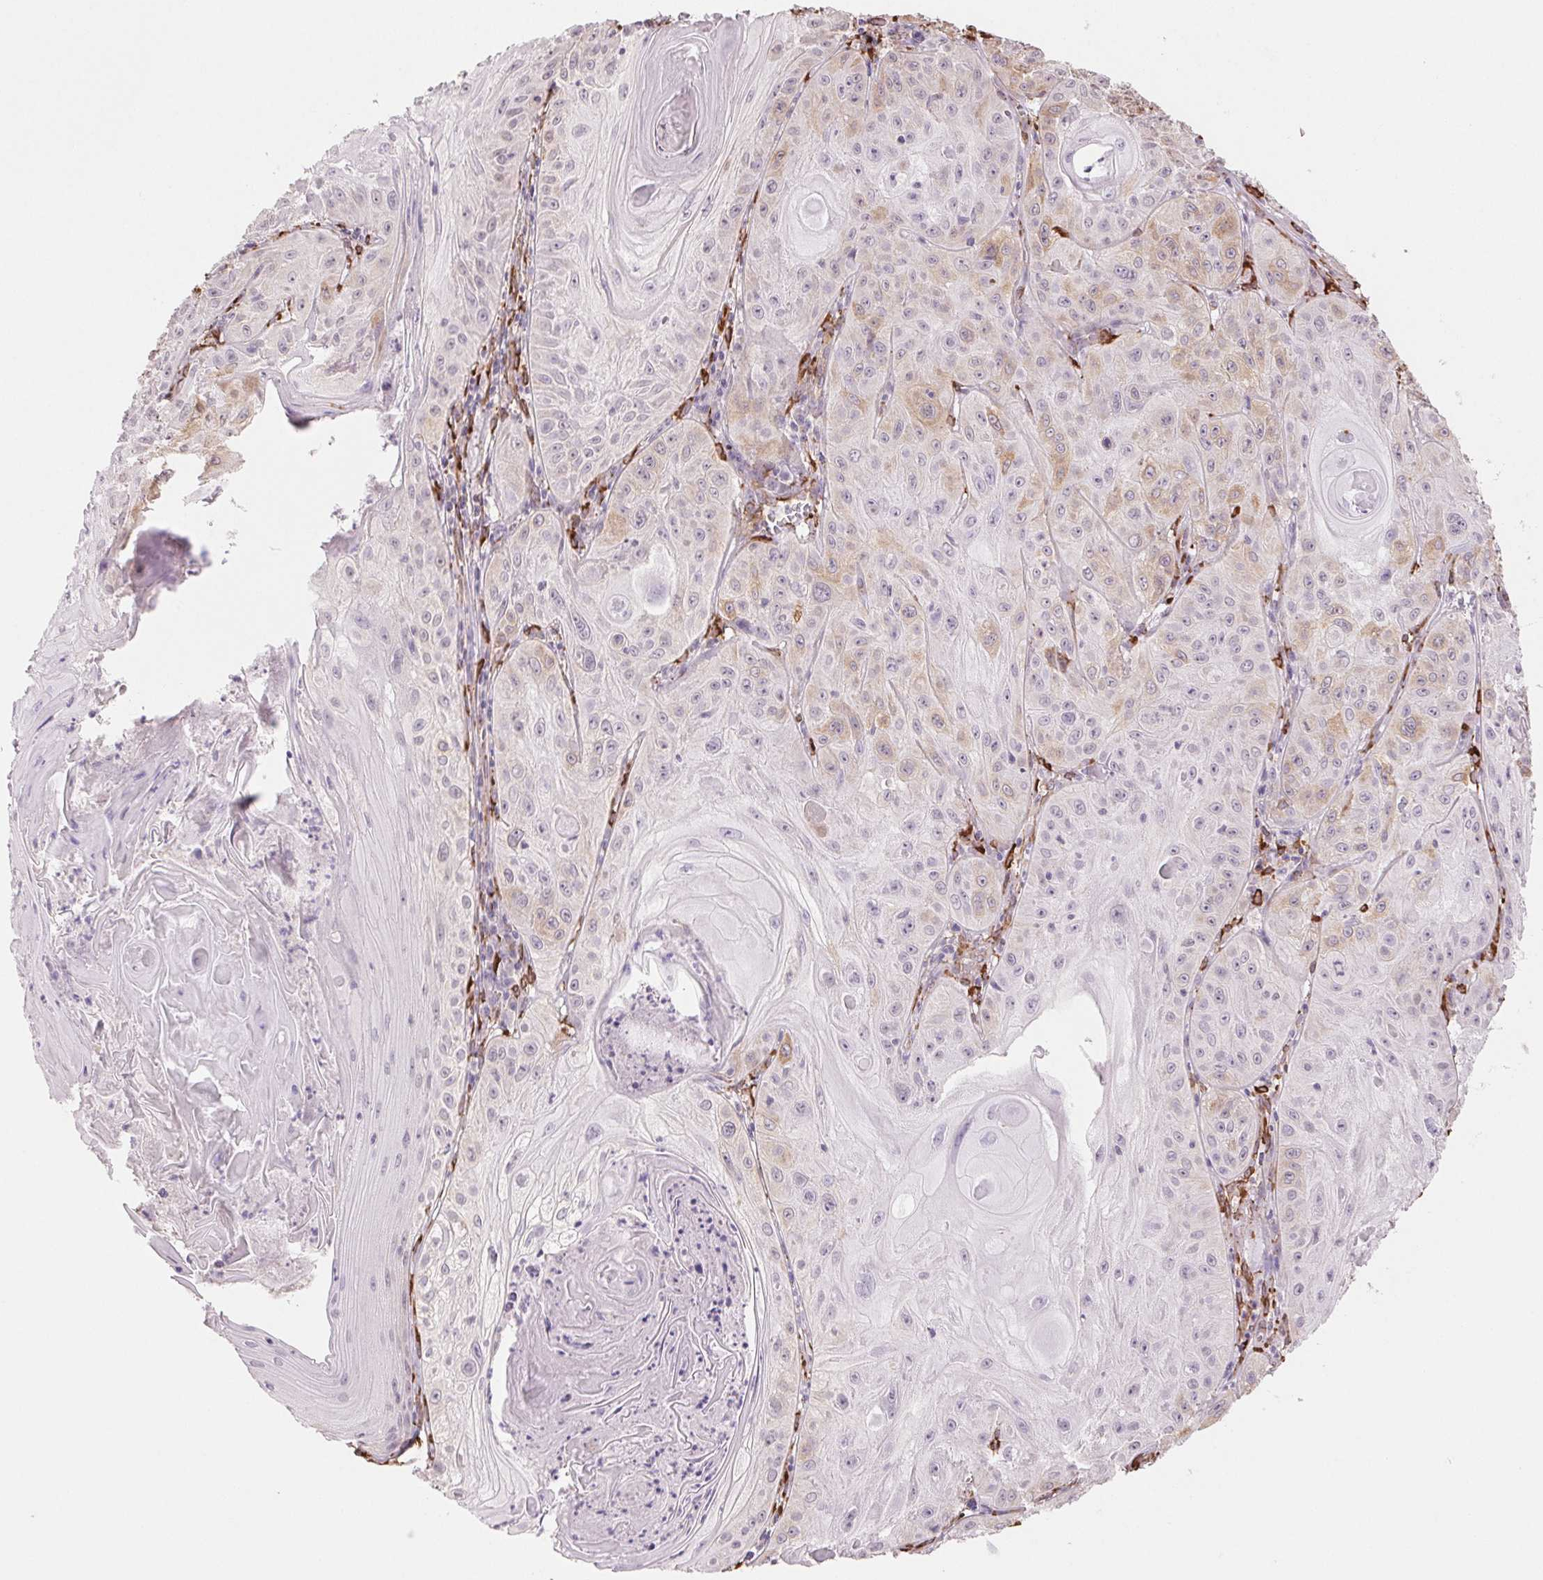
{"staining": {"intensity": "weak", "quantity": "<25%", "location": "cytoplasmic/membranous"}, "tissue": "skin cancer", "cell_type": "Tumor cells", "image_type": "cancer", "snomed": [{"axis": "morphology", "description": "Squamous cell carcinoma, NOS"}, {"axis": "topography", "description": "Skin"}], "caption": "High magnification brightfield microscopy of skin squamous cell carcinoma stained with DAB (3,3'-diaminobenzidine) (brown) and counterstained with hematoxylin (blue): tumor cells show no significant expression.", "gene": "FKBP10", "patient": {"sex": "male", "age": 85}}